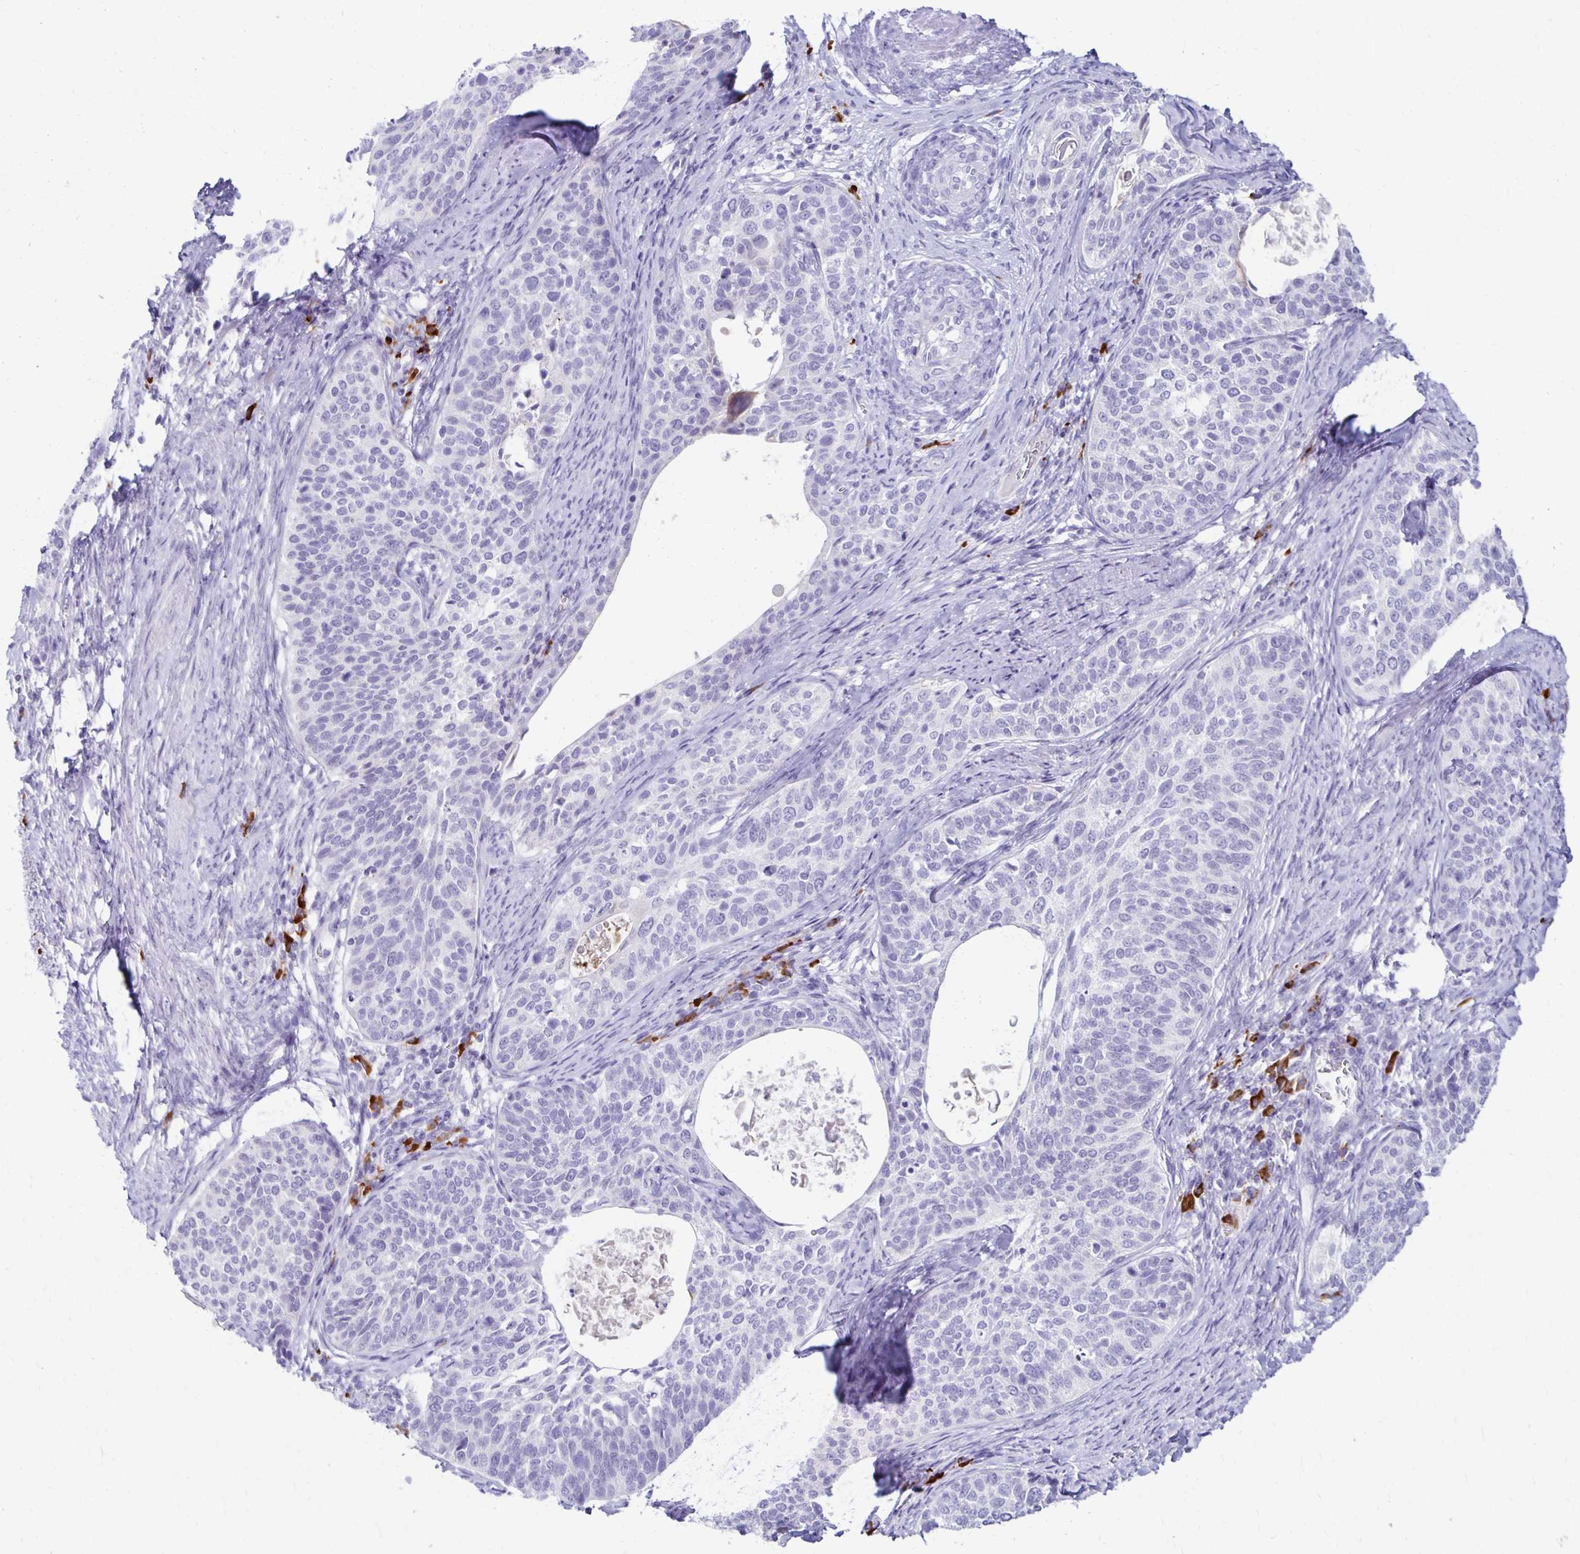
{"staining": {"intensity": "negative", "quantity": "none", "location": "none"}, "tissue": "cervical cancer", "cell_type": "Tumor cells", "image_type": "cancer", "snomed": [{"axis": "morphology", "description": "Squamous cell carcinoma, NOS"}, {"axis": "topography", "description": "Cervix"}], "caption": "Immunohistochemical staining of cervical squamous cell carcinoma exhibits no significant staining in tumor cells.", "gene": "FNTB", "patient": {"sex": "female", "age": 69}}